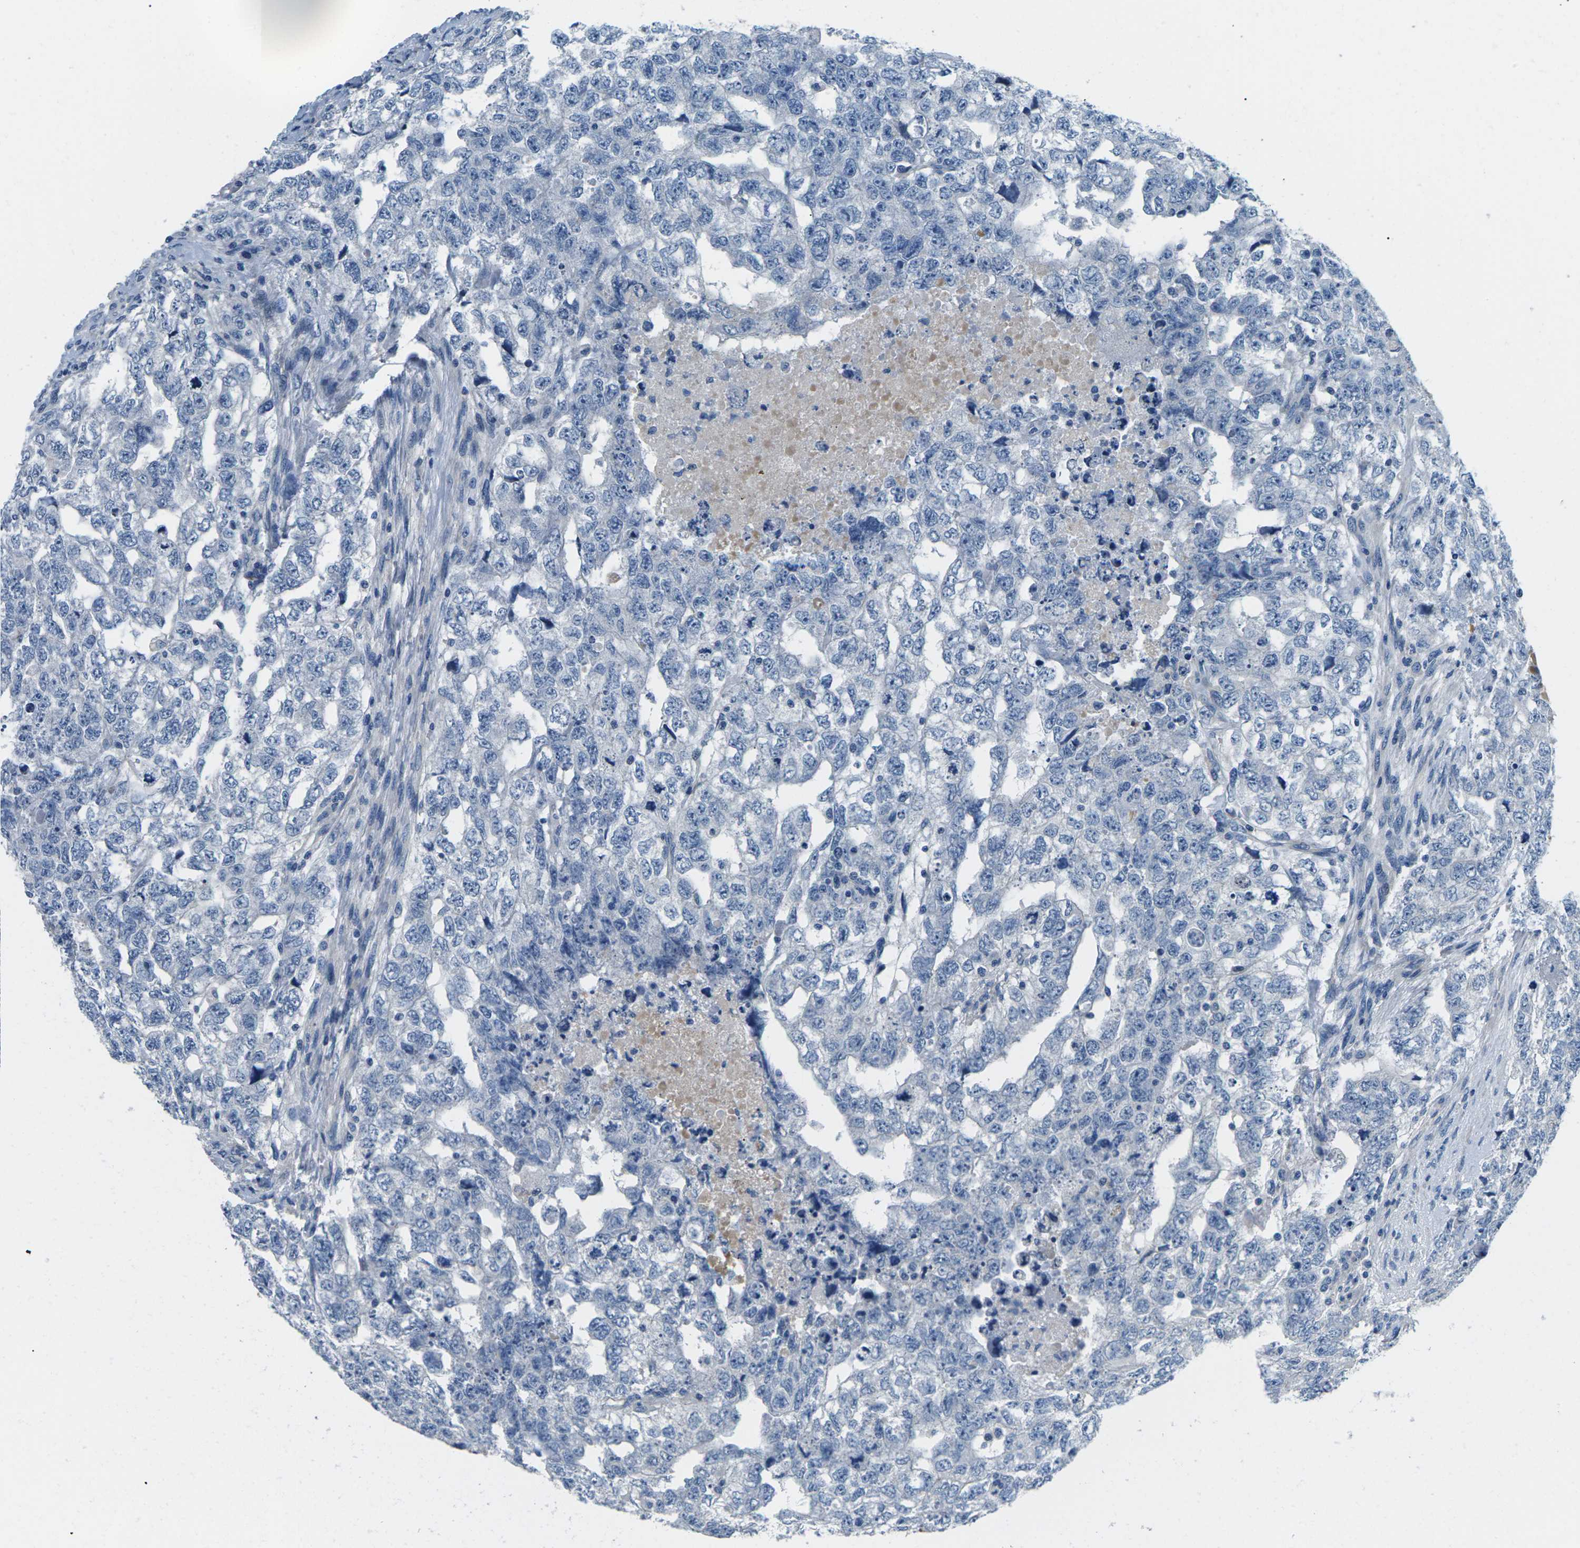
{"staining": {"intensity": "negative", "quantity": "none", "location": "none"}, "tissue": "testis cancer", "cell_type": "Tumor cells", "image_type": "cancer", "snomed": [{"axis": "morphology", "description": "Carcinoma, Embryonal, NOS"}, {"axis": "topography", "description": "Testis"}], "caption": "The photomicrograph demonstrates no staining of tumor cells in embryonal carcinoma (testis).", "gene": "TSPAN2", "patient": {"sex": "male", "age": 36}}